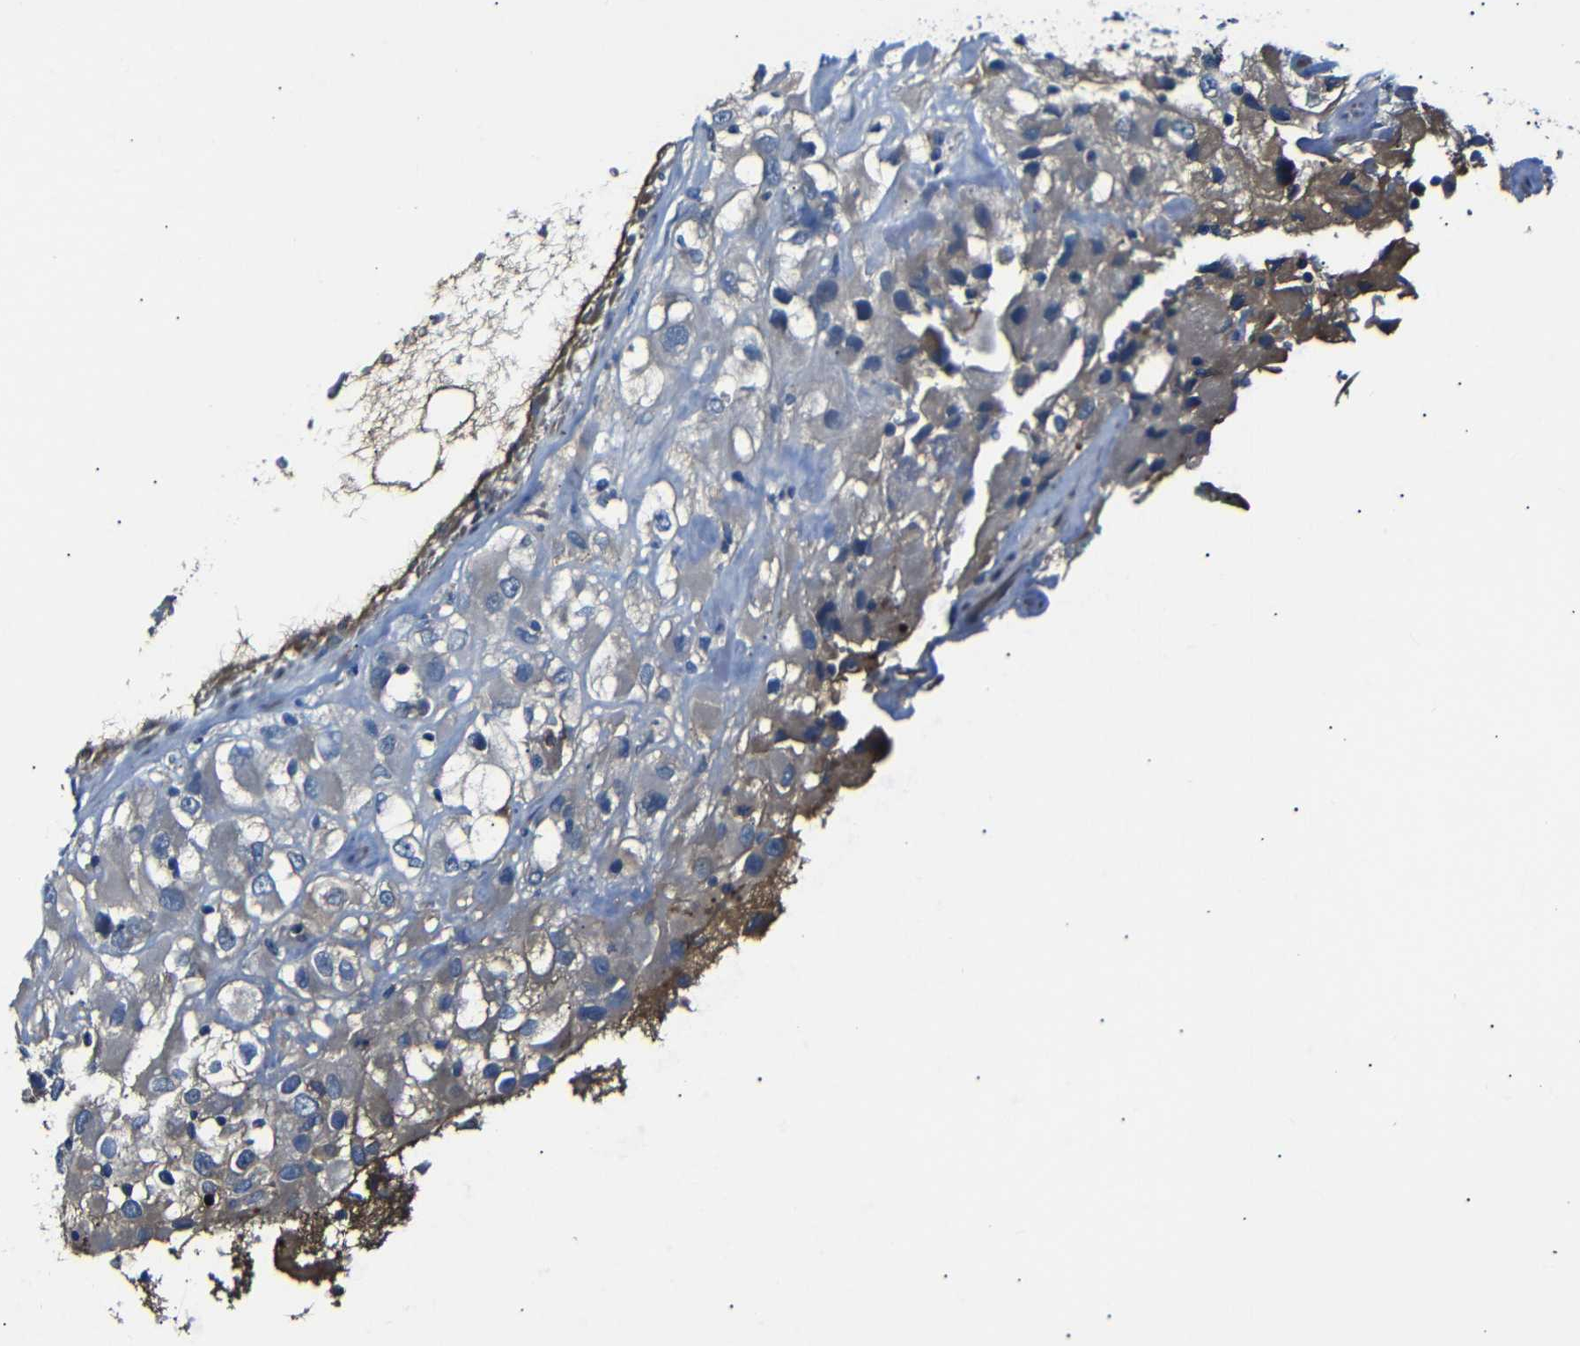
{"staining": {"intensity": "negative", "quantity": "none", "location": "none"}, "tissue": "renal cancer", "cell_type": "Tumor cells", "image_type": "cancer", "snomed": [{"axis": "morphology", "description": "Adenocarcinoma, NOS"}, {"axis": "topography", "description": "Kidney"}], "caption": "High power microscopy photomicrograph of an immunohistochemistry (IHC) micrograph of renal adenocarcinoma, revealing no significant positivity in tumor cells.", "gene": "MYO1B", "patient": {"sex": "female", "age": 52}}